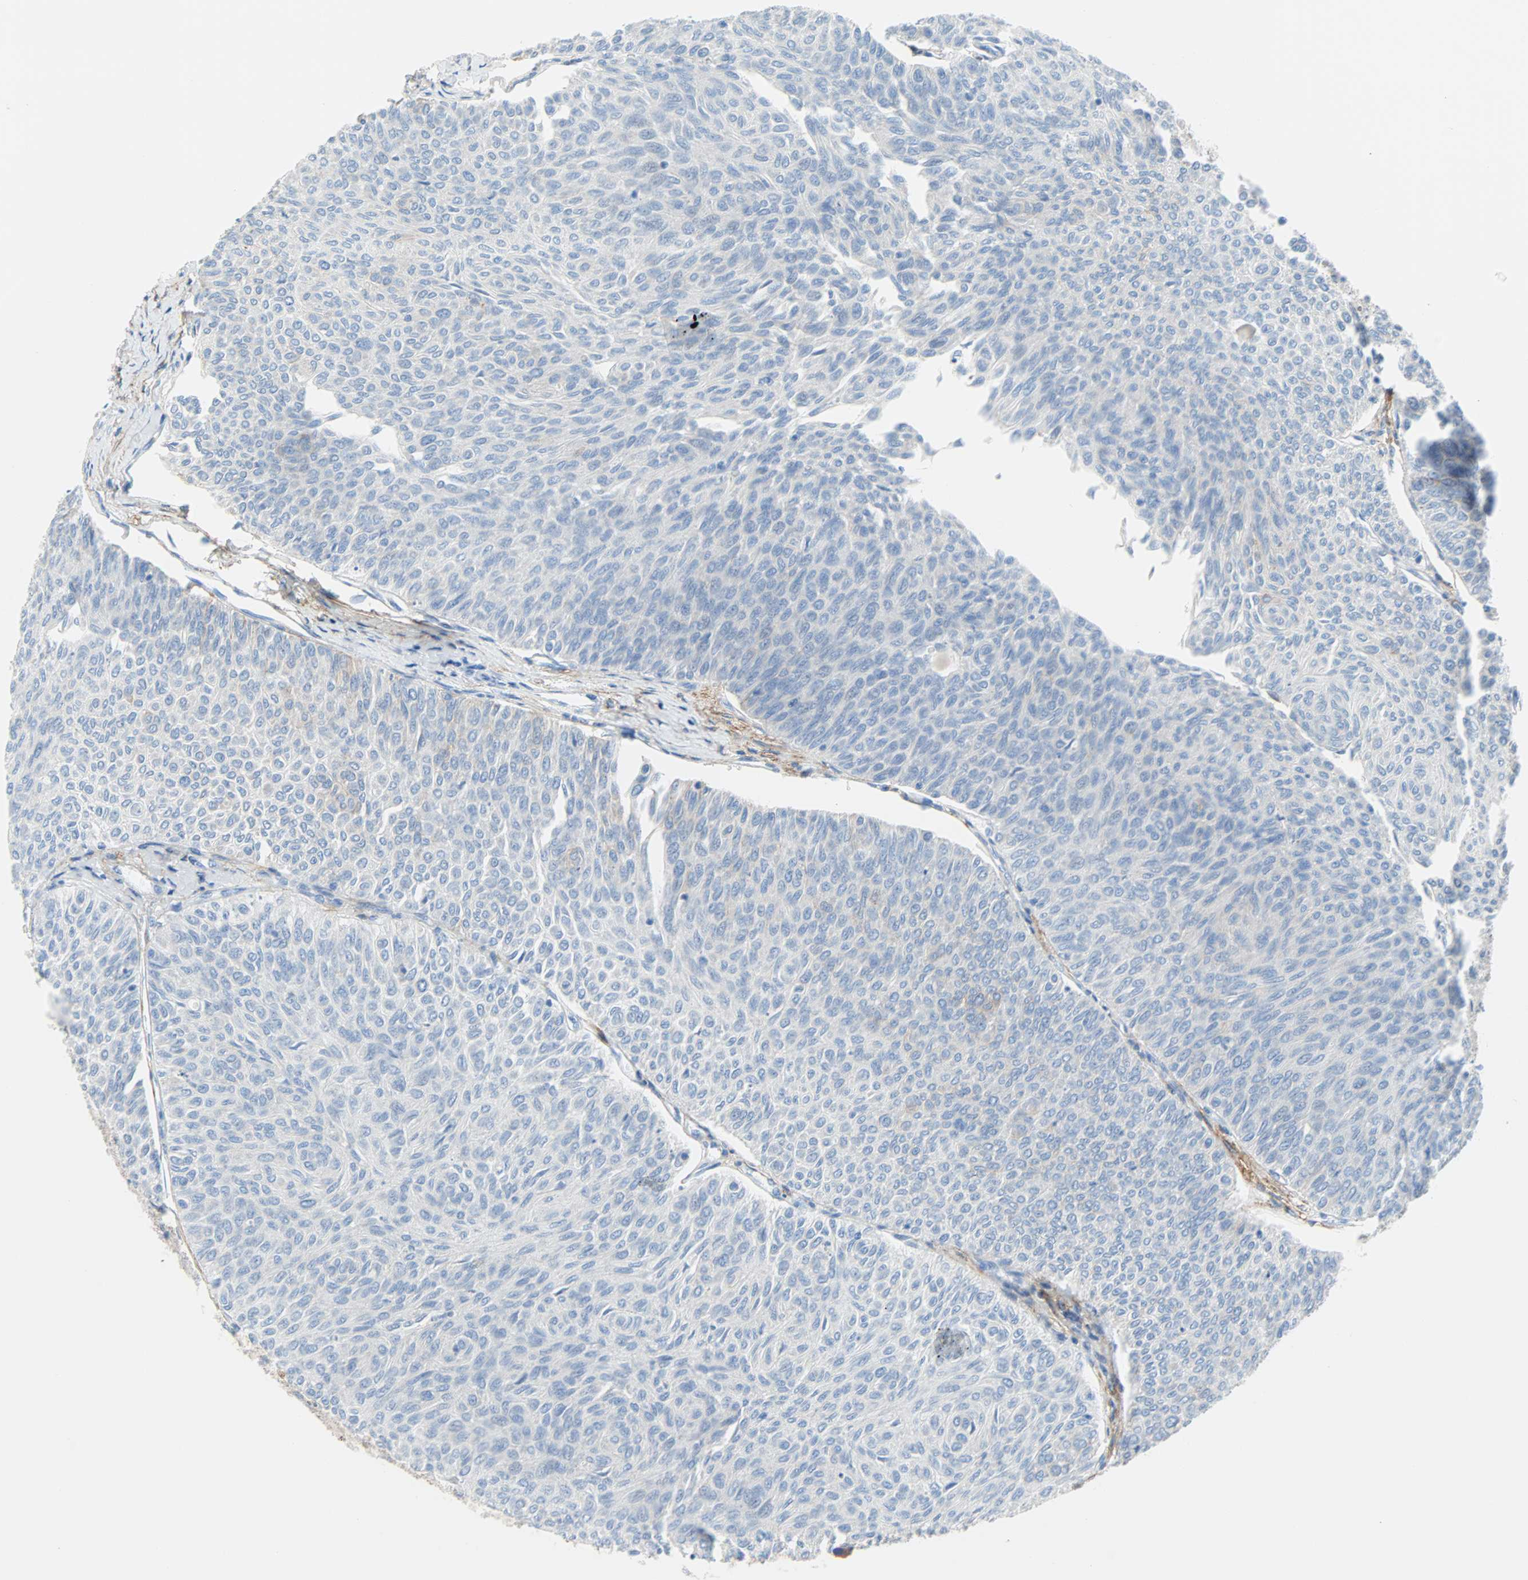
{"staining": {"intensity": "negative", "quantity": "none", "location": "none"}, "tissue": "urothelial cancer", "cell_type": "Tumor cells", "image_type": "cancer", "snomed": [{"axis": "morphology", "description": "Urothelial carcinoma, Low grade"}, {"axis": "topography", "description": "Urinary bladder"}], "caption": "Immunohistochemistry of urothelial carcinoma (low-grade) displays no positivity in tumor cells.", "gene": "PDPN", "patient": {"sex": "male", "age": 78}}